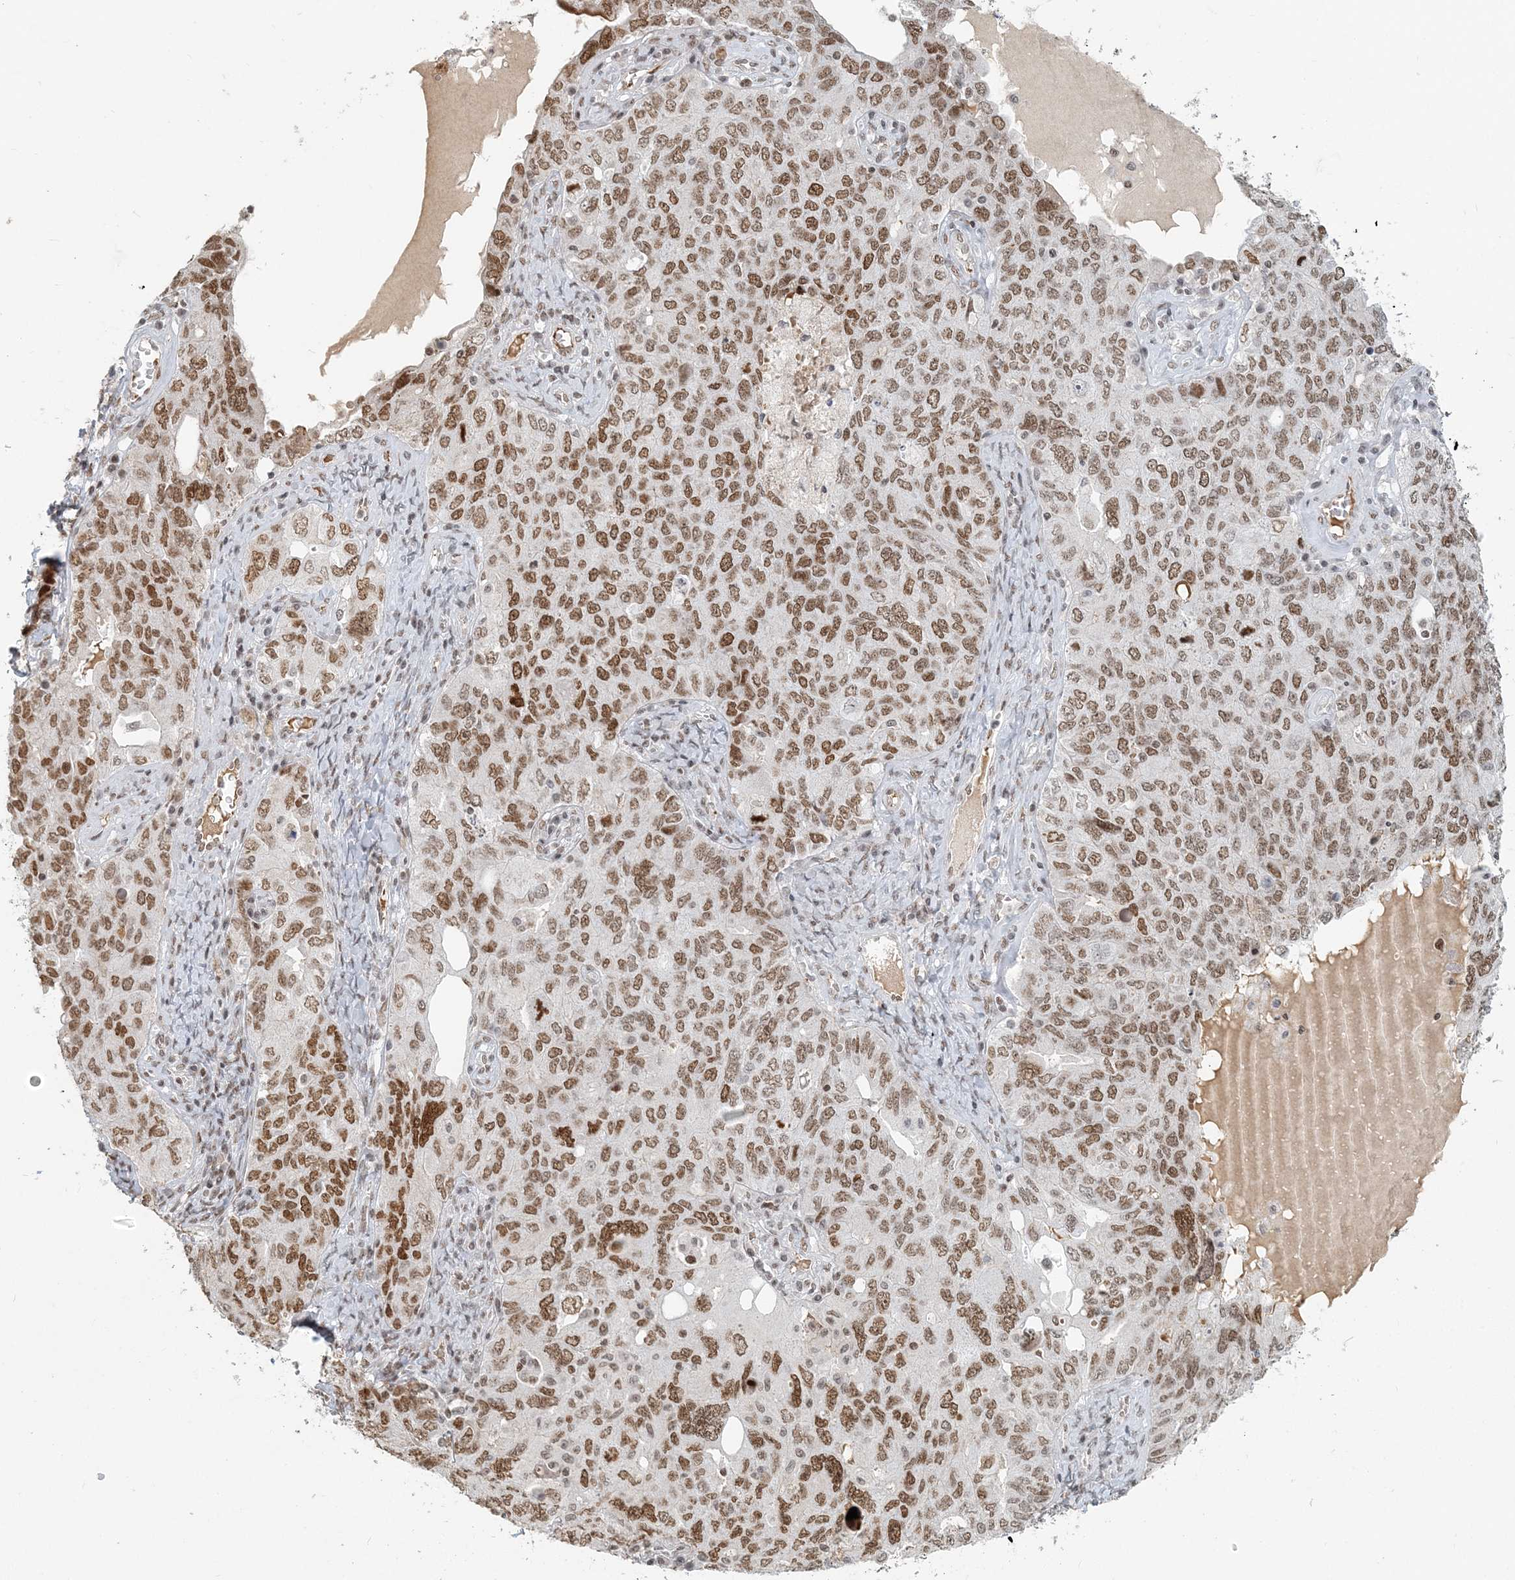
{"staining": {"intensity": "moderate", "quantity": ">75%", "location": "nuclear"}, "tissue": "ovarian cancer", "cell_type": "Tumor cells", "image_type": "cancer", "snomed": [{"axis": "morphology", "description": "Carcinoma, endometroid"}, {"axis": "topography", "description": "Ovary"}], "caption": "An immunohistochemistry (IHC) micrograph of neoplastic tissue is shown. Protein staining in brown shows moderate nuclear positivity in ovarian endometroid carcinoma within tumor cells. The staining was performed using DAB (3,3'-diaminobenzidine) to visualize the protein expression in brown, while the nuclei were stained in blue with hematoxylin (Magnification: 20x).", "gene": "BAZ1B", "patient": {"sex": "female", "age": 62}}